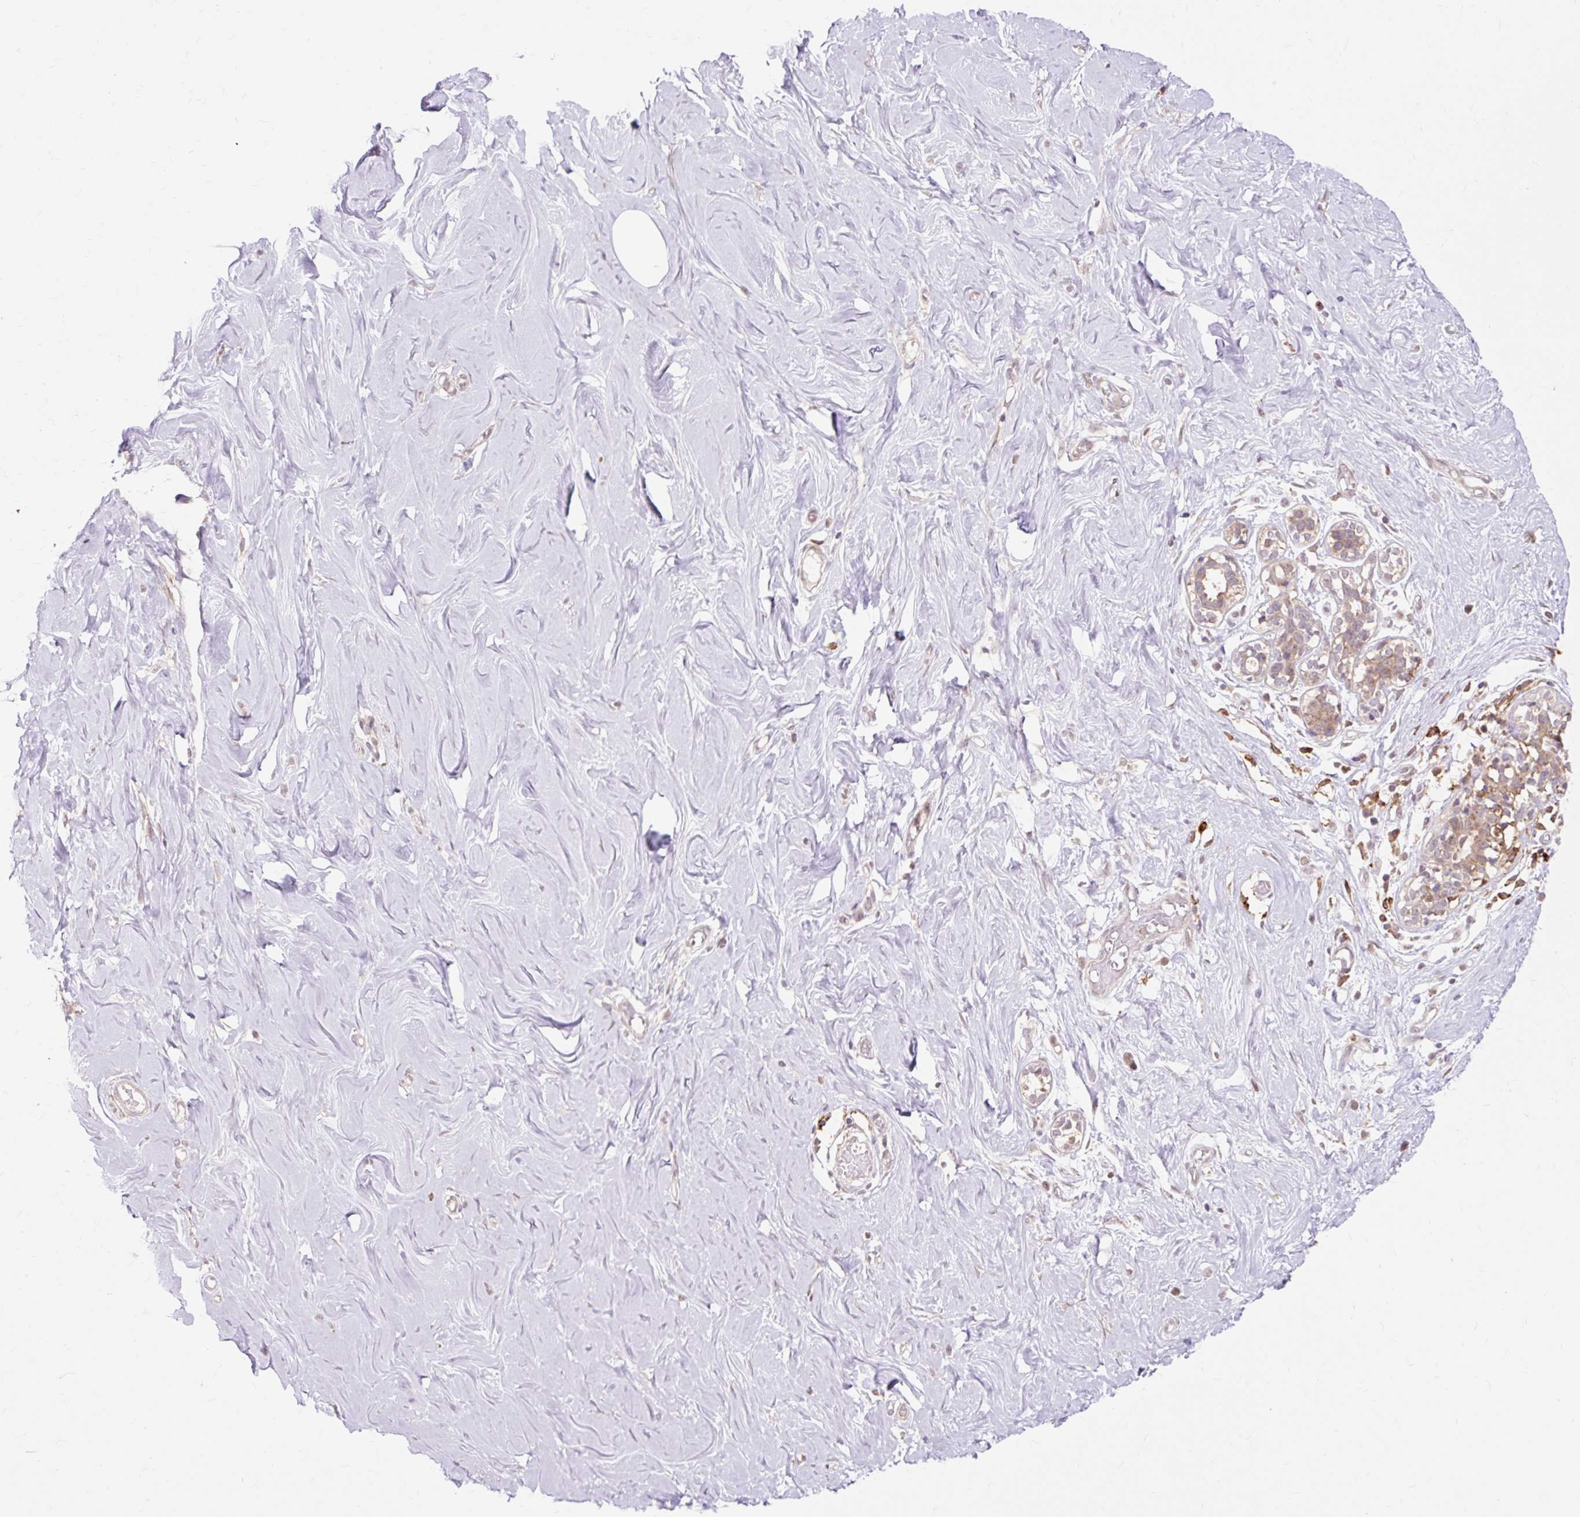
{"staining": {"intensity": "negative", "quantity": "none", "location": "none"}, "tissue": "breast", "cell_type": "Adipocytes", "image_type": "normal", "snomed": [{"axis": "morphology", "description": "Normal tissue, NOS"}, {"axis": "topography", "description": "Breast"}], "caption": "This is an immunohistochemistry micrograph of benign human breast. There is no positivity in adipocytes.", "gene": "GEMIN2", "patient": {"sex": "female", "age": 27}}